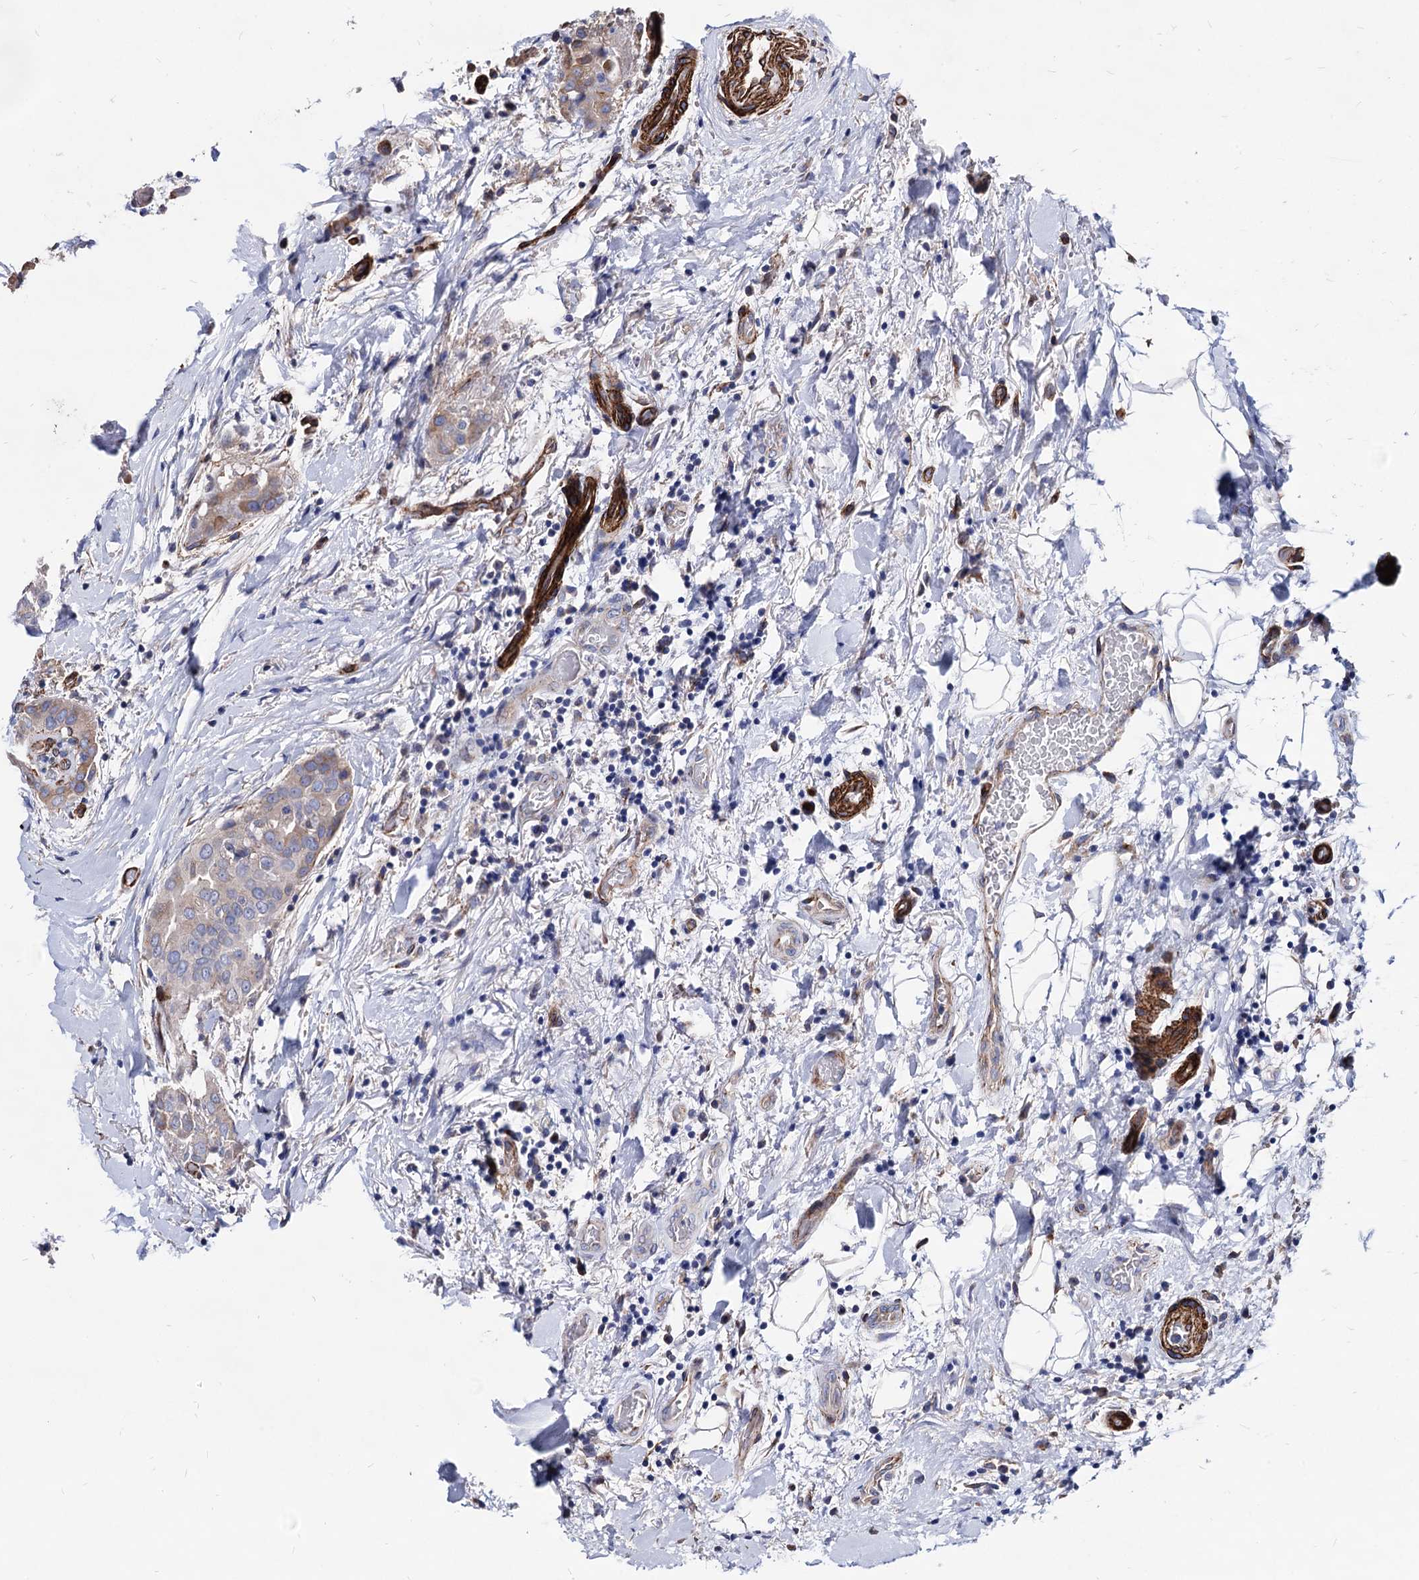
{"staining": {"intensity": "weak", "quantity": "<25%", "location": "cytoplasmic/membranous"}, "tissue": "thyroid cancer", "cell_type": "Tumor cells", "image_type": "cancer", "snomed": [{"axis": "morphology", "description": "Papillary adenocarcinoma, NOS"}, {"axis": "topography", "description": "Thyroid gland"}], "caption": "DAB (3,3'-diaminobenzidine) immunohistochemical staining of papillary adenocarcinoma (thyroid) exhibits no significant positivity in tumor cells.", "gene": "WDR11", "patient": {"sex": "male", "age": 33}}